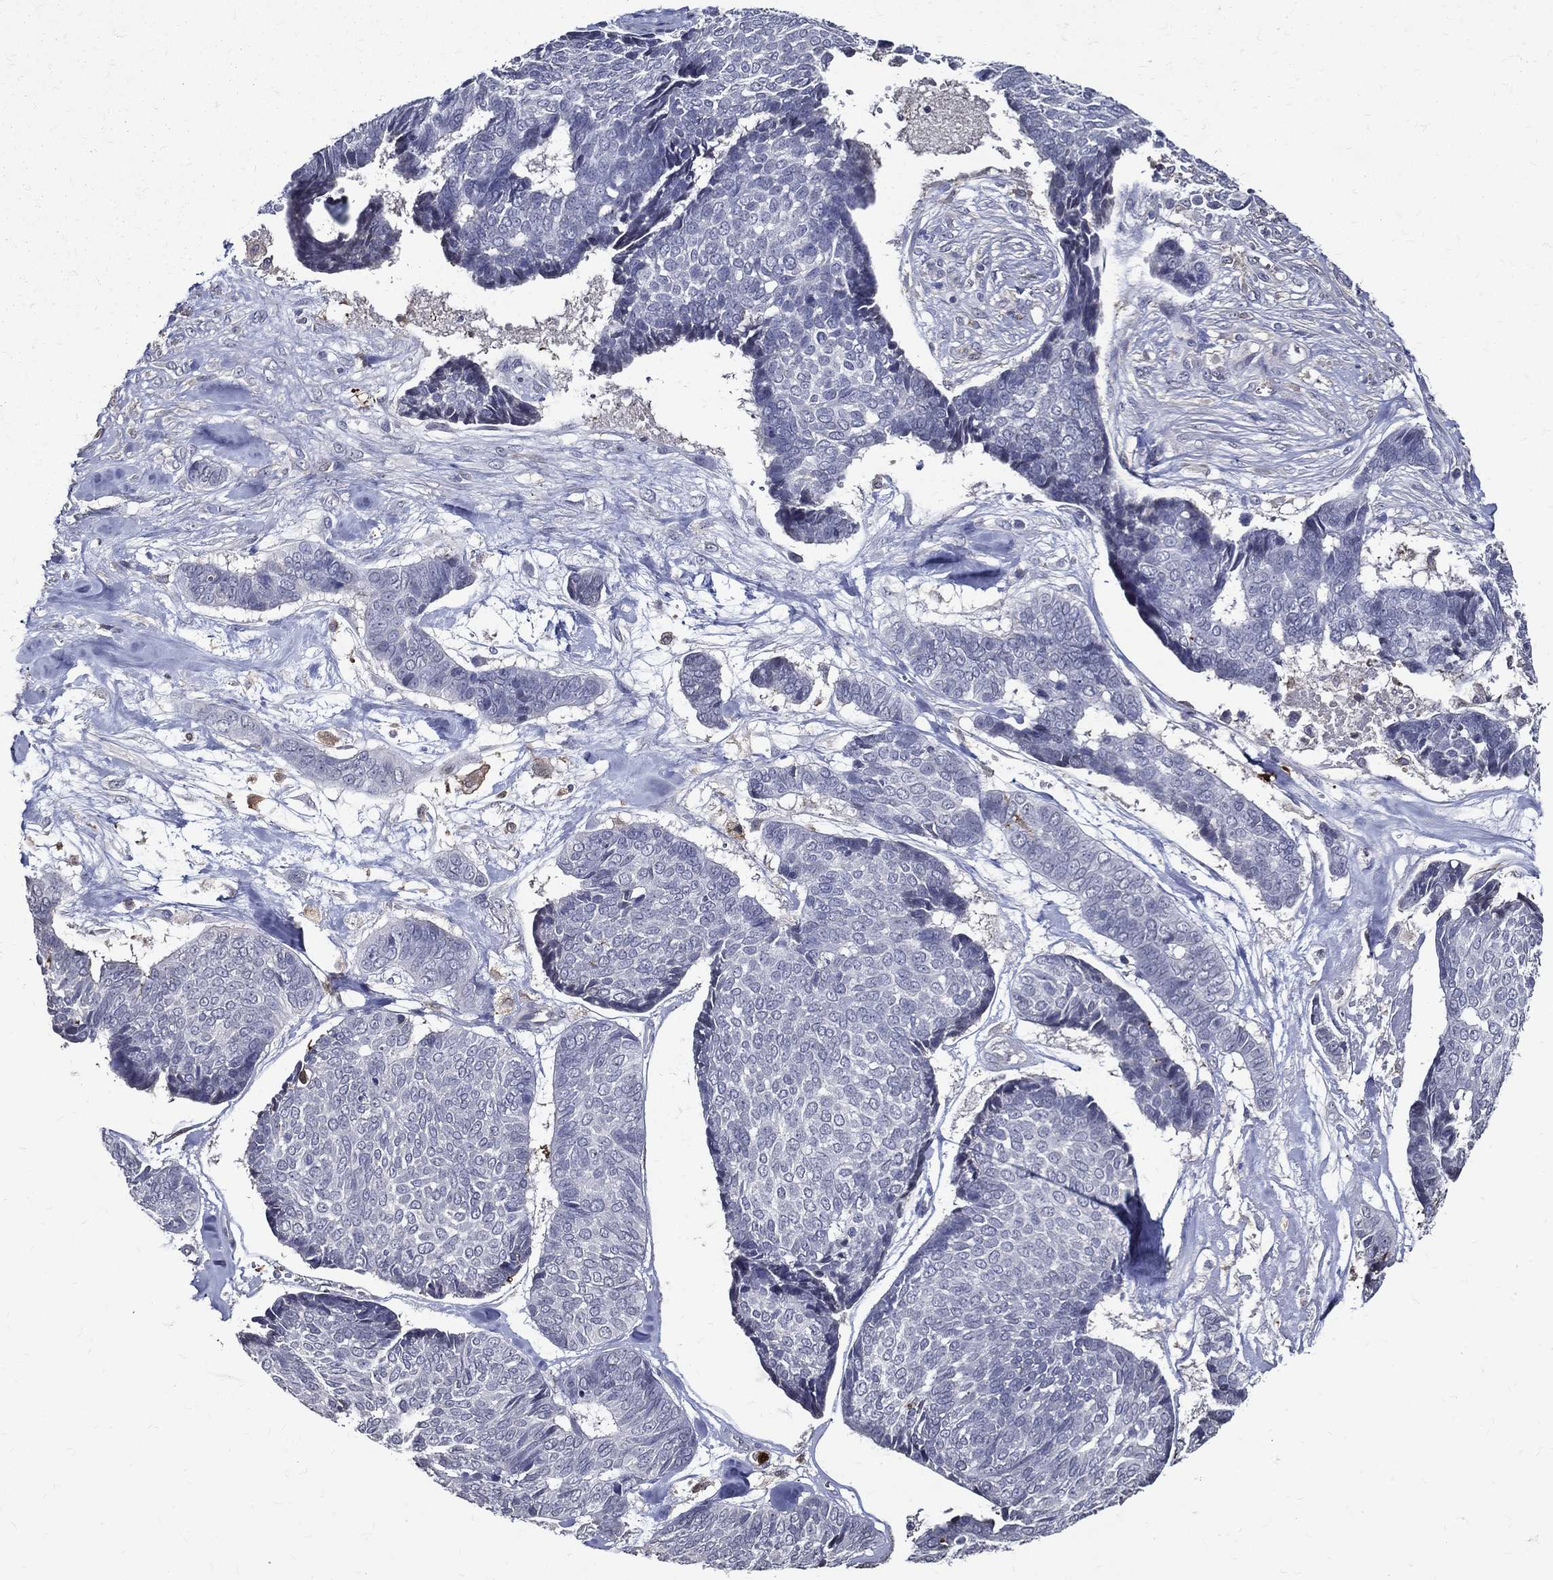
{"staining": {"intensity": "negative", "quantity": "none", "location": "none"}, "tissue": "skin cancer", "cell_type": "Tumor cells", "image_type": "cancer", "snomed": [{"axis": "morphology", "description": "Basal cell carcinoma"}, {"axis": "topography", "description": "Skin"}], "caption": "This is an immunohistochemistry (IHC) image of skin basal cell carcinoma. There is no expression in tumor cells.", "gene": "GPR171", "patient": {"sex": "male", "age": 86}}